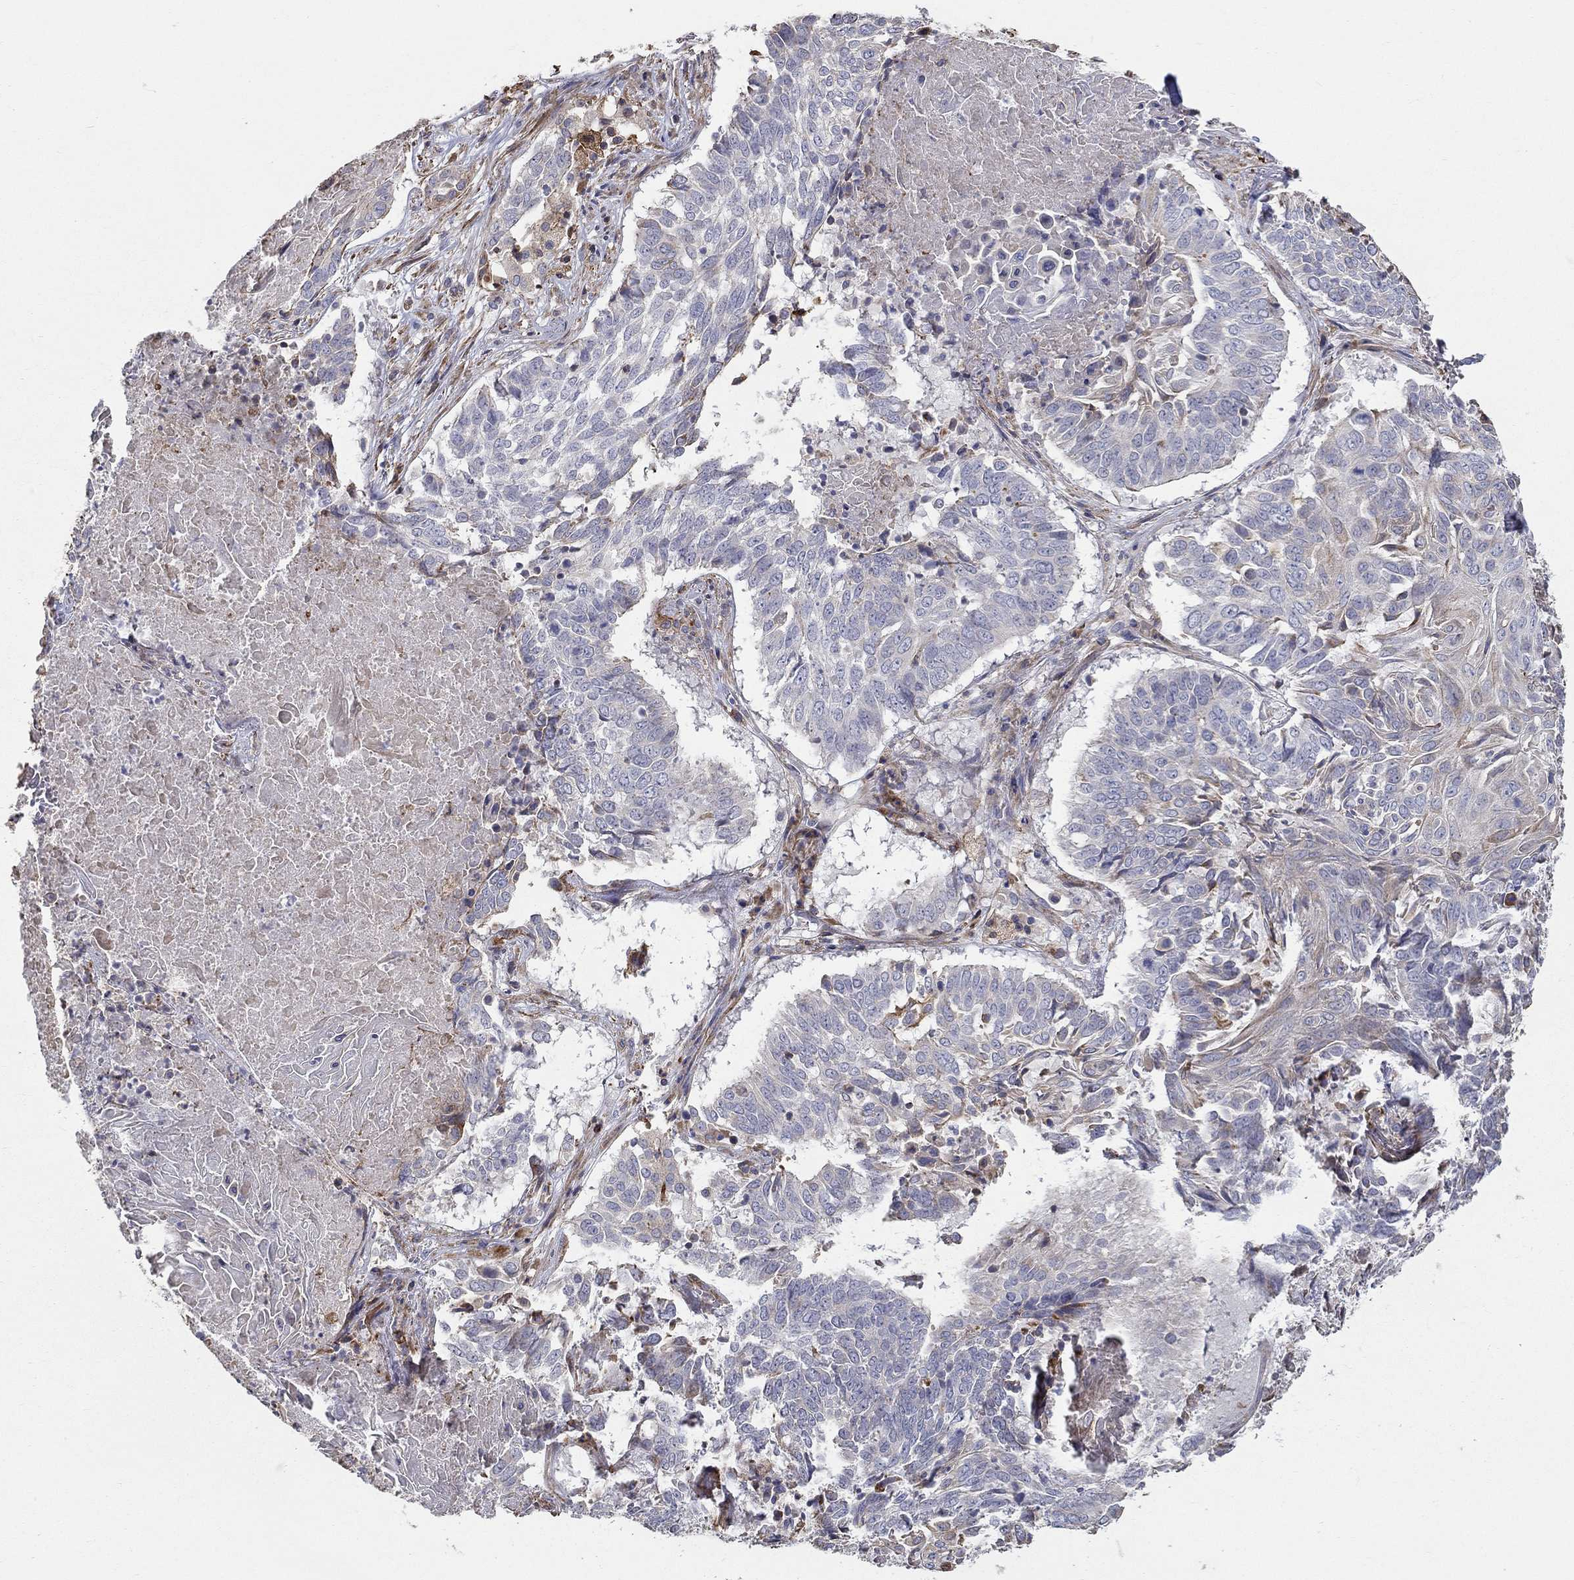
{"staining": {"intensity": "negative", "quantity": "none", "location": "none"}, "tissue": "lung cancer", "cell_type": "Tumor cells", "image_type": "cancer", "snomed": [{"axis": "morphology", "description": "Squamous cell carcinoma, NOS"}, {"axis": "topography", "description": "Lung"}], "caption": "Protein analysis of squamous cell carcinoma (lung) demonstrates no significant expression in tumor cells.", "gene": "NPHP1", "patient": {"sex": "male", "age": 64}}